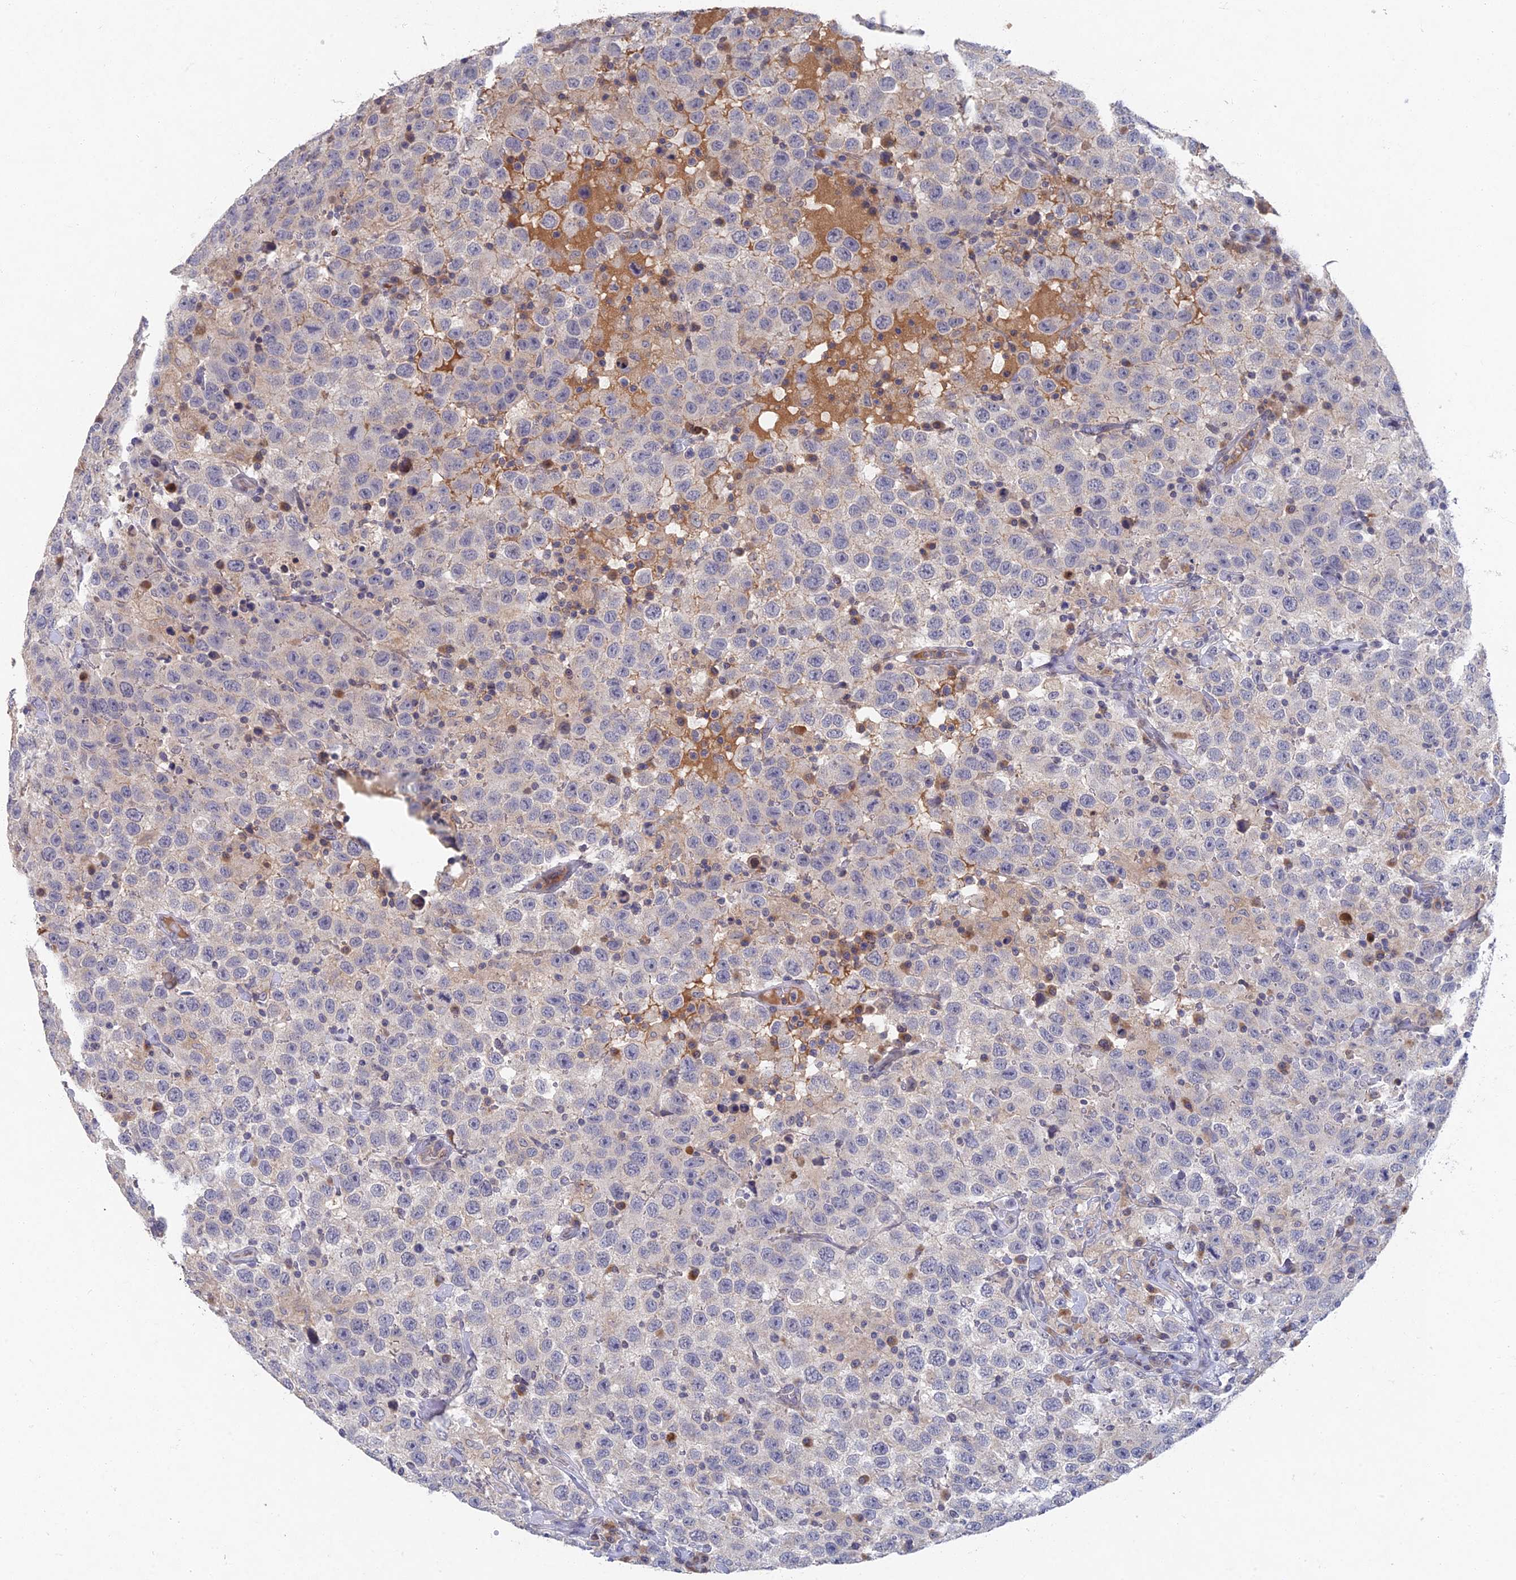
{"staining": {"intensity": "negative", "quantity": "none", "location": "none"}, "tissue": "testis cancer", "cell_type": "Tumor cells", "image_type": "cancer", "snomed": [{"axis": "morphology", "description": "Seminoma, NOS"}, {"axis": "topography", "description": "Testis"}], "caption": "Testis cancer (seminoma) was stained to show a protein in brown. There is no significant positivity in tumor cells.", "gene": "GNA15", "patient": {"sex": "male", "age": 41}}